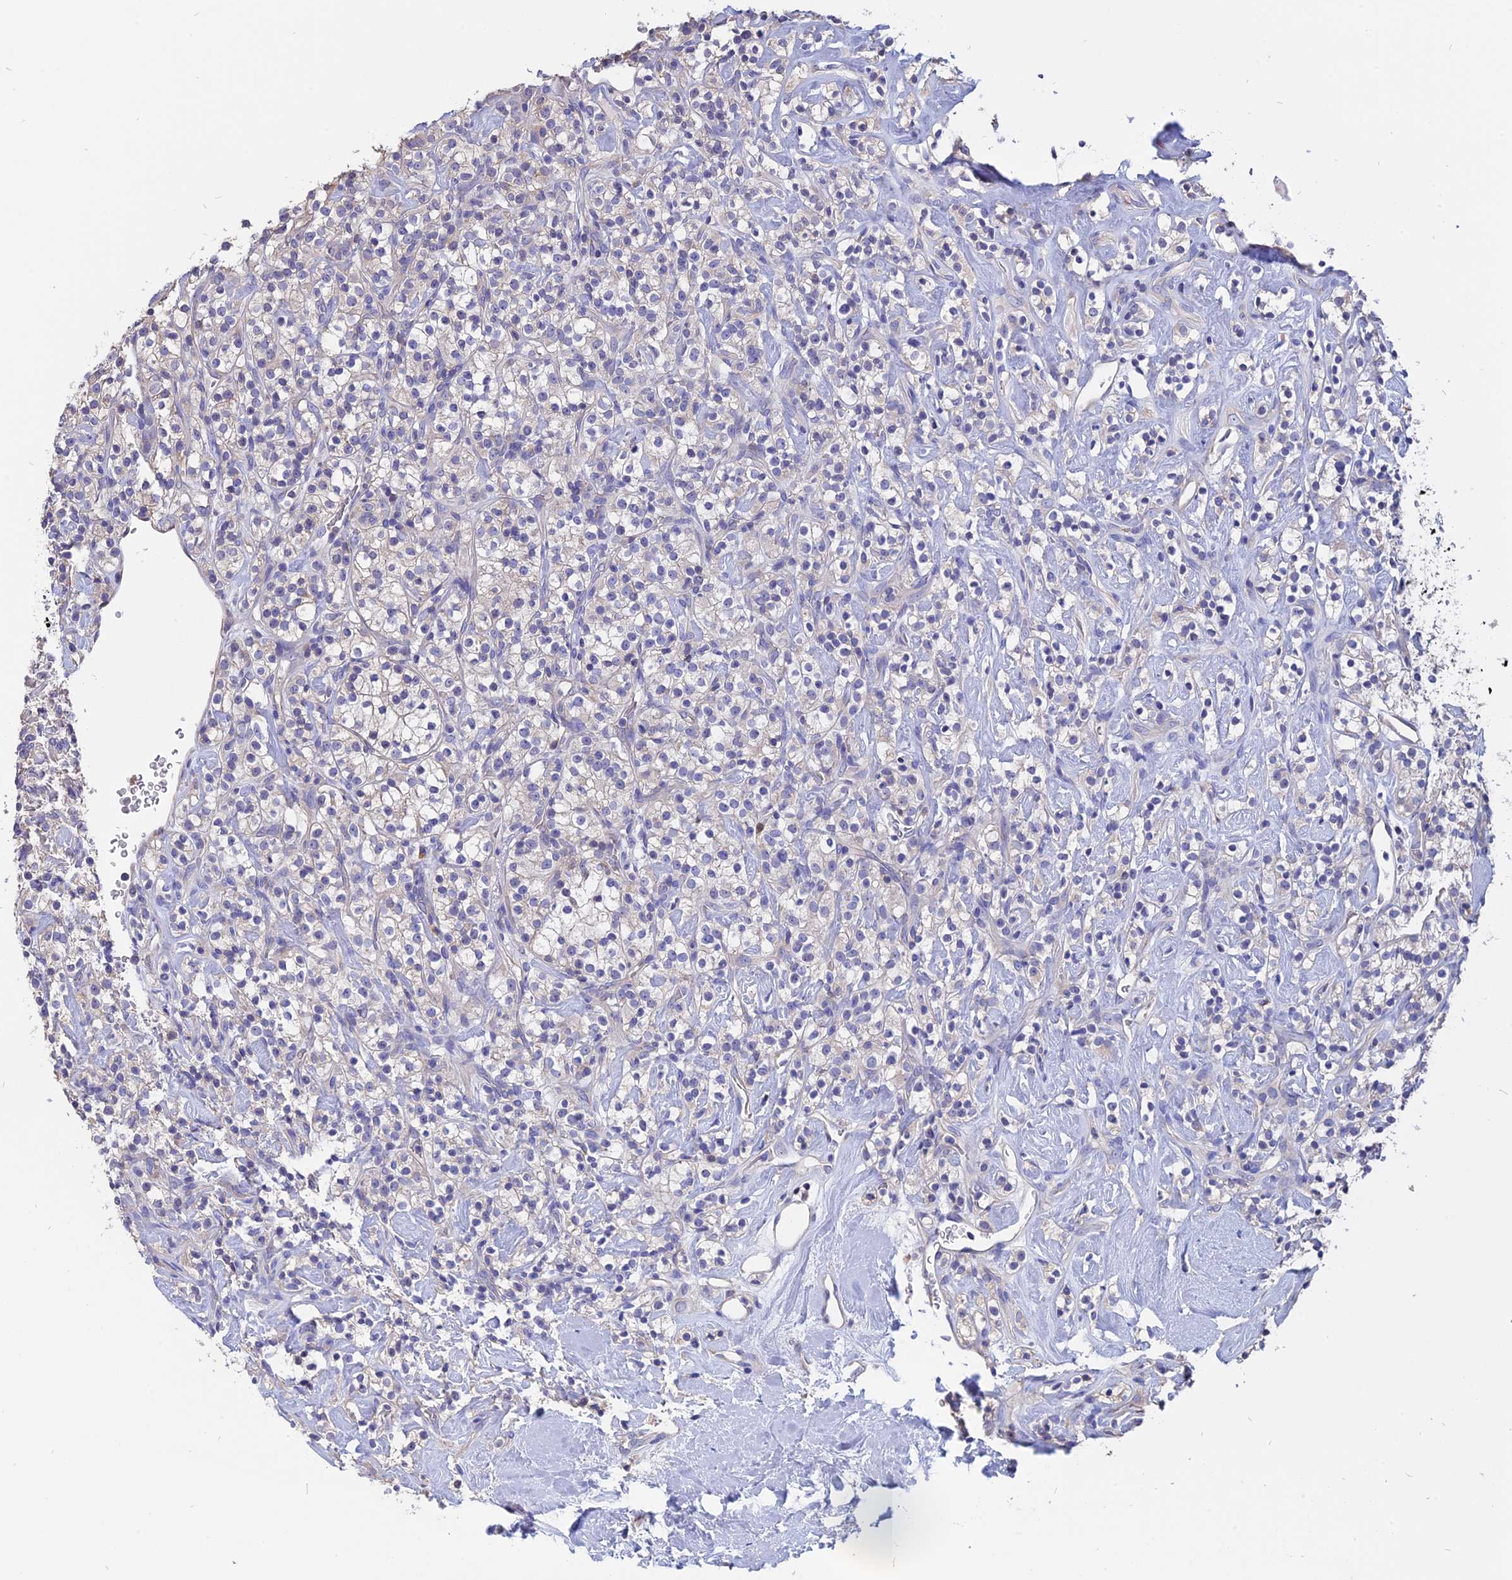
{"staining": {"intensity": "negative", "quantity": "none", "location": "none"}, "tissue": "renal cancer", "cell_type": "Tumor cells", "image_type": "cancer", "snomed": [{"axis": "morphology", "description": "Adenocarcinoma, NOS"}, {"axis": "topography", "description": "Kidney"}], "caption": "IHC of human renal cancer demonstrates no positivity in tumor cells. Brightfield microscopy of immunohistochemistry stained with DAB (3,3'-diaminobenzidine) (brown) and hematoxylin (blue), captured at high magnification.", "gene": "CARMIL2", "patient": {"sex": "male", "age": 77}}